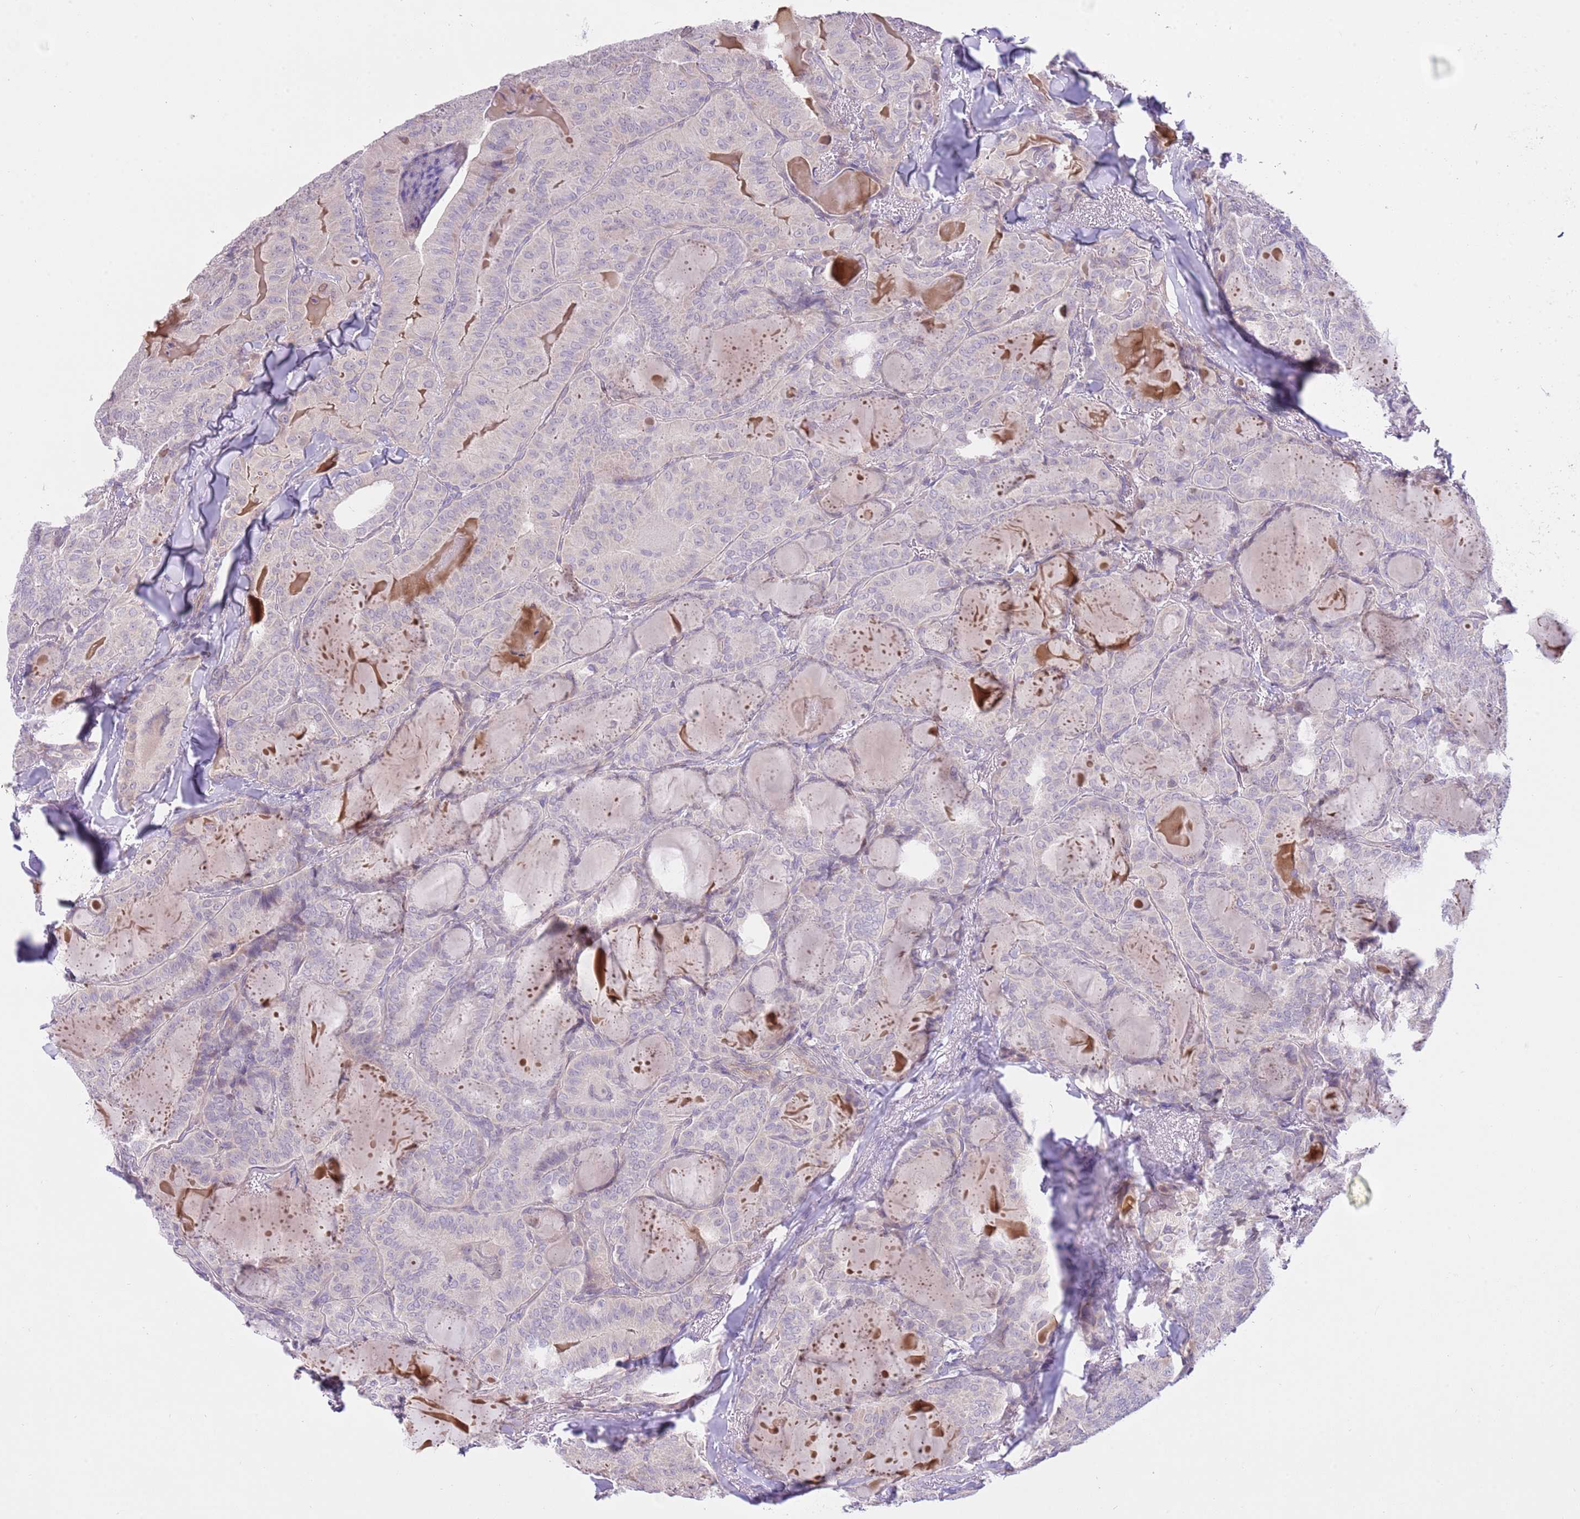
{"staining": {"intensity": "negative", "quantity": "none", "location": "none"}, "tissue": "thyroid cancer", "cell_type": "Tumor cells", "image_type": "cancer", "snomed": [{"axis": "morphology", "description": "Papillary adenocarcinoma, NOS"}, {"axis": "topography", "description": "Thyroid gland"}], "caption": "Tumor cells are negative for brown protein staining in thyroid cancer (papillary adenocarcinoma).", "gene": "FBRSL1", "patient": {"sex": "female", "age": 68}}